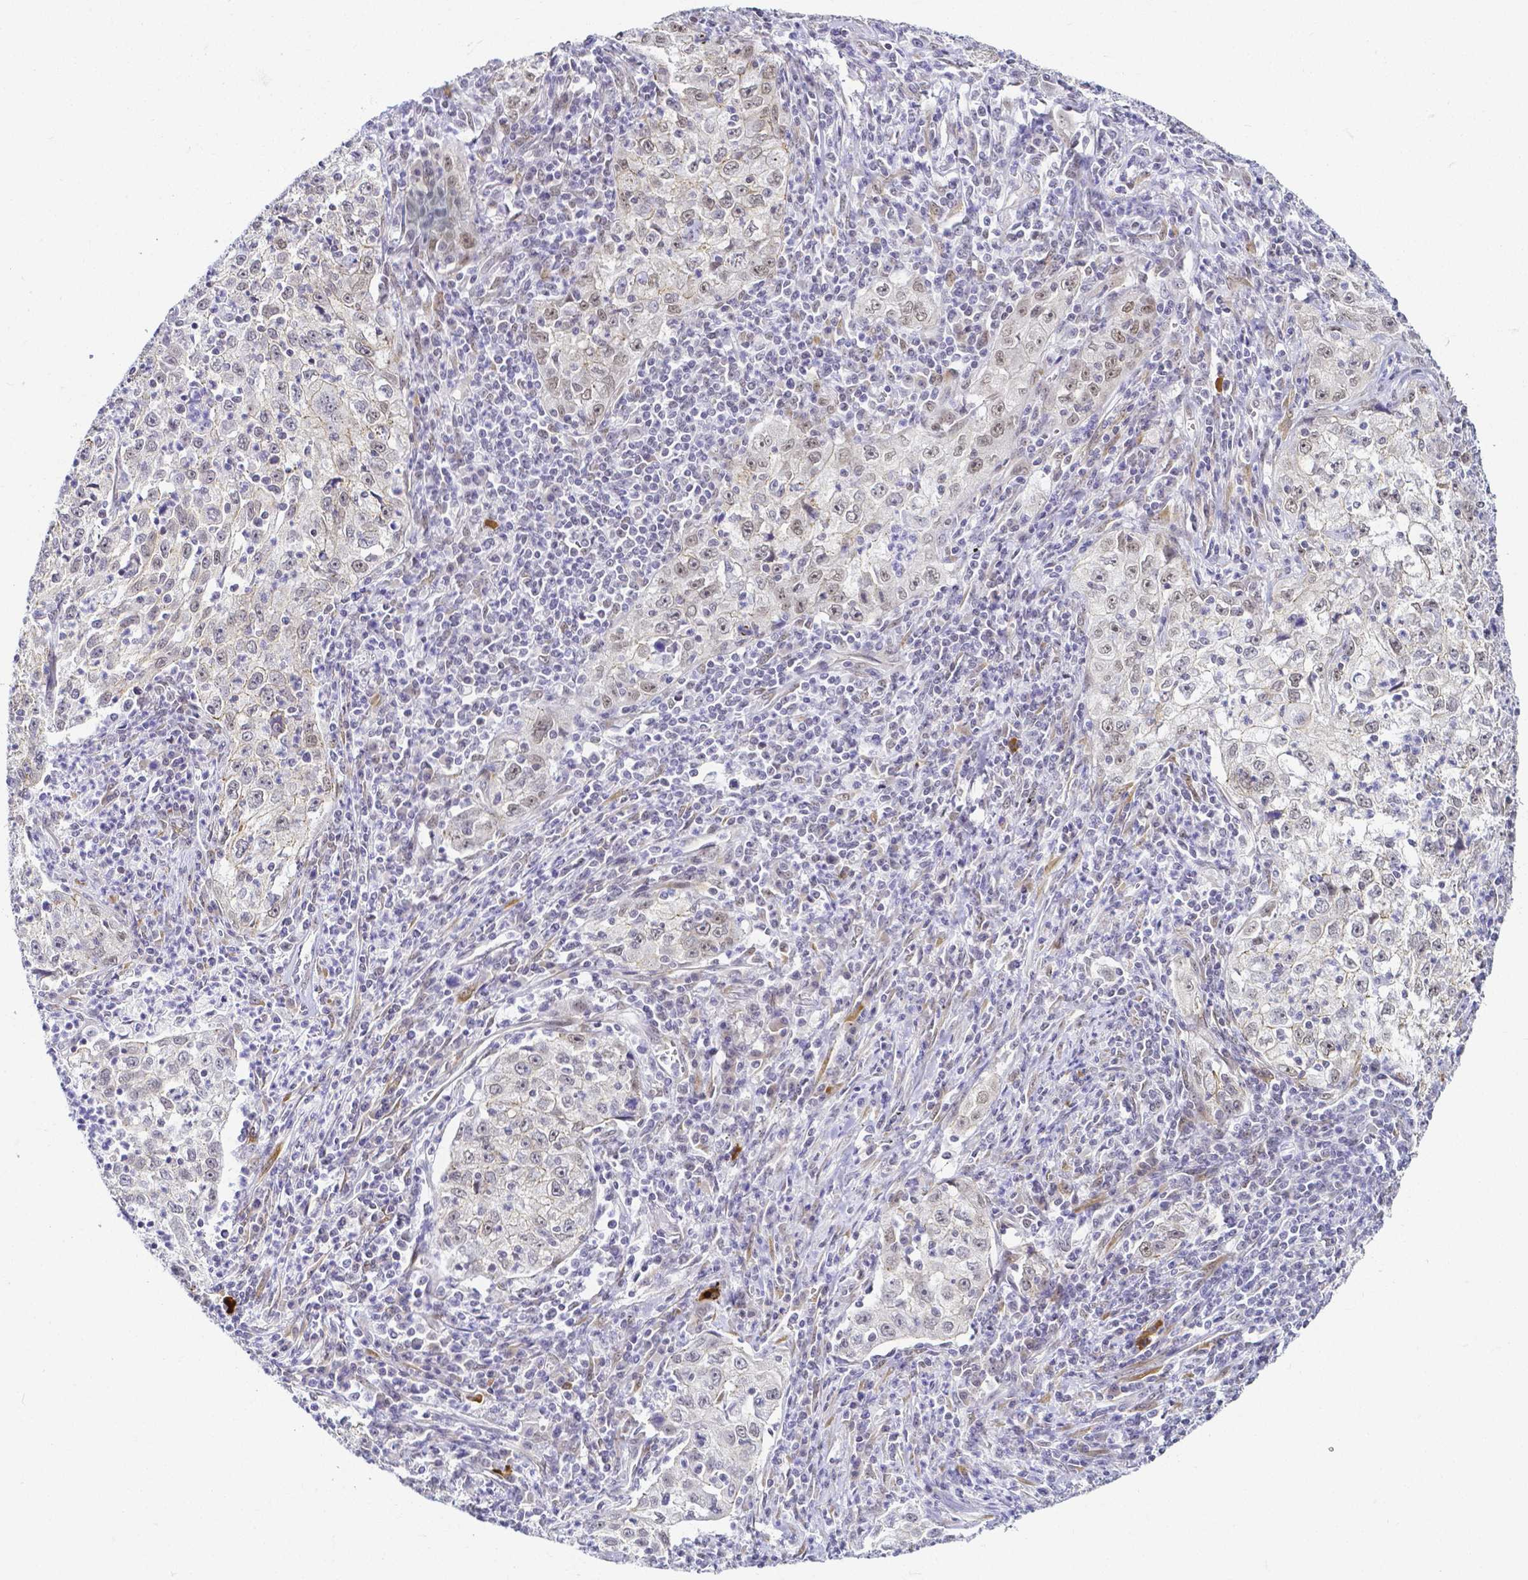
{"staining": {"intensity": "weak", "quantity": "25%-75%", "location": "cytoplasmic/membranous,nuclear"}, "tissue": "lung cancer", "cell_type": "Tumor cells", "image_type": "cancer", "snomed": [{"axis": "morphology", "description": "Squamous cell carcinoma, NOS"}, {"axis": "topography", "description": "Lung"}], "caption": "About 25%-75% of tumor cells in human lung squamous cell carcinoma reveal weak cytoplasmic/membranous and nuclear protein expression as visualized by brown immunohistochemical staining.", "gene": "FAM83G", "patient": {"sex": "male", "age": 71}}